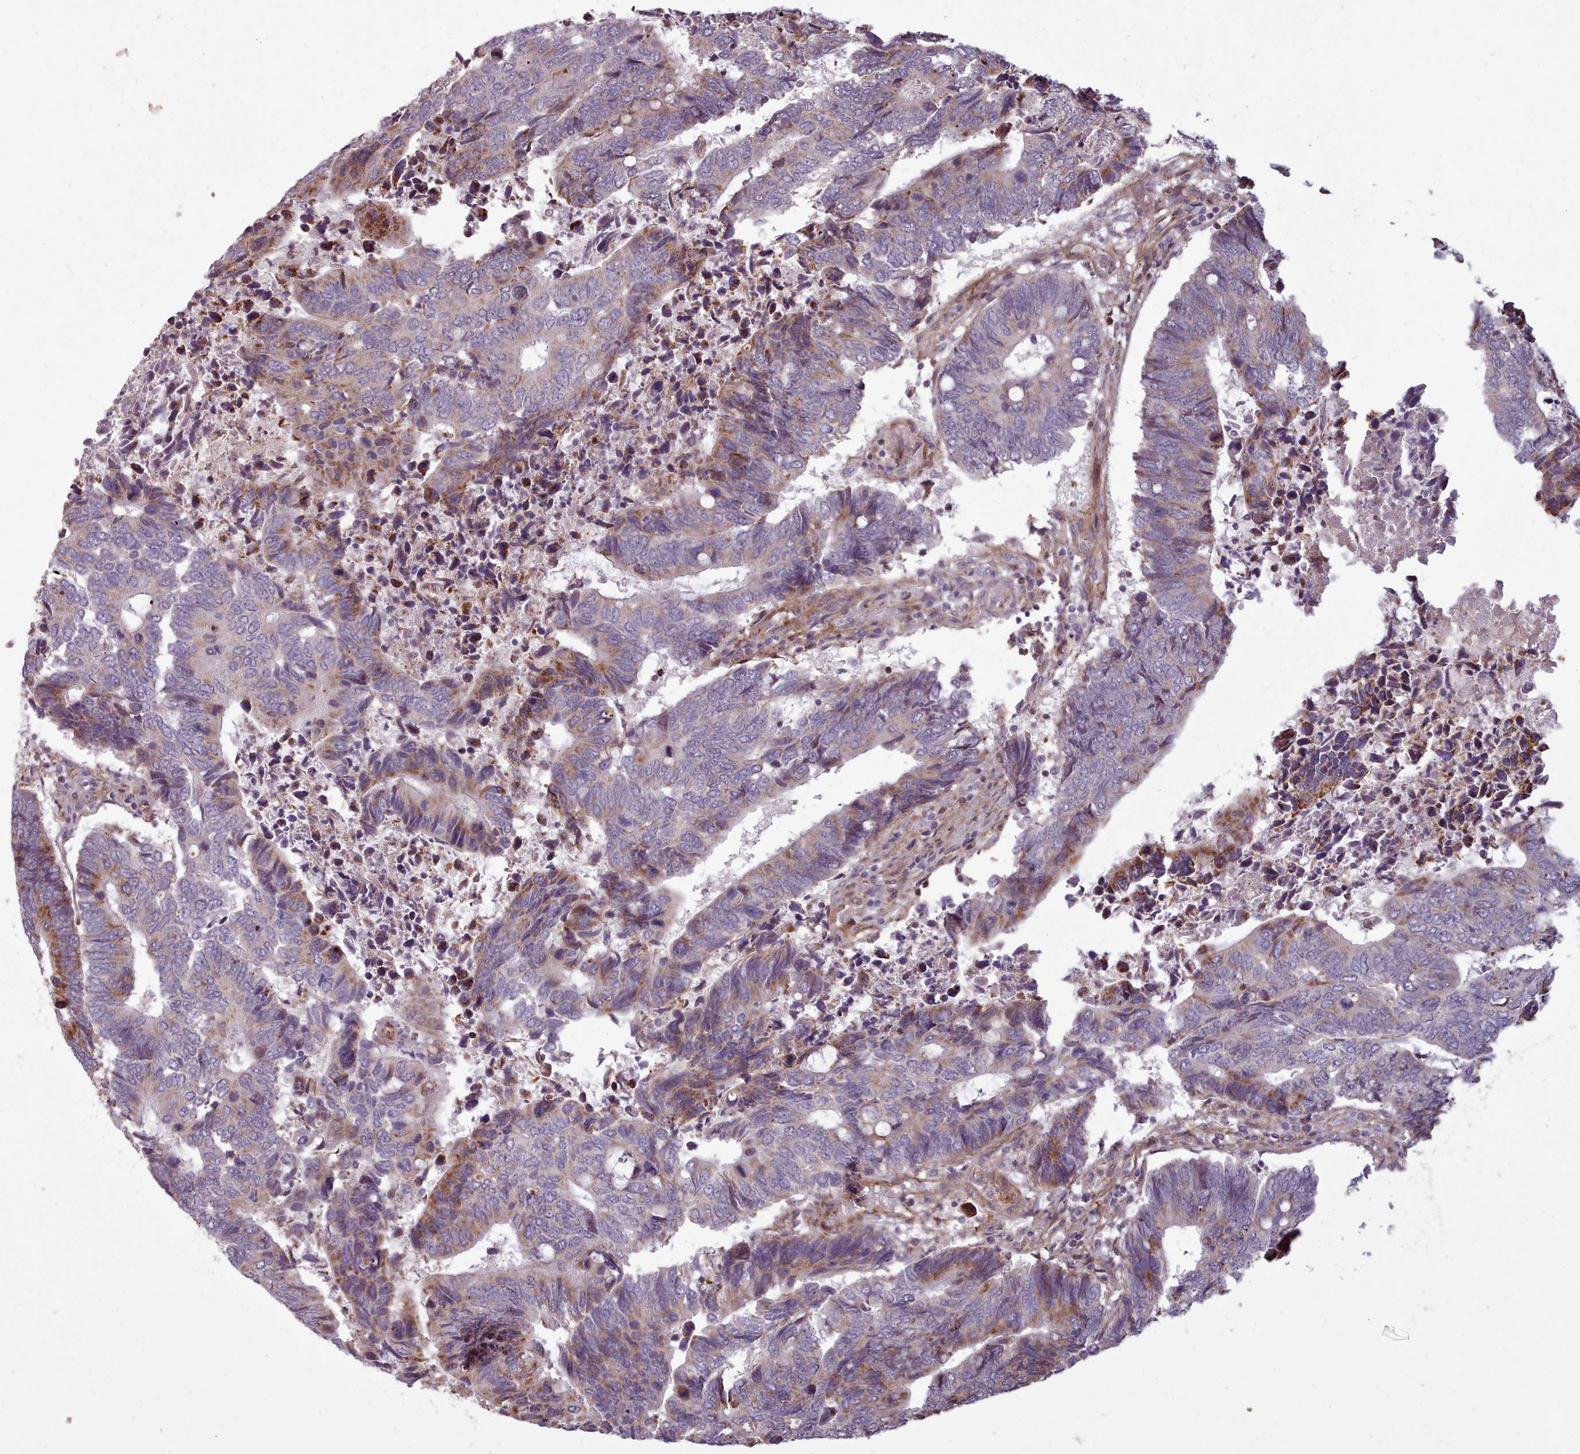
{"staining": {"intensity": "weak", "quantity": "<25%", "location": "cytoplasmic/membranous"}, "tissue": "colorectal cancer", "cell_type": "Tumor cells", "image_type": "cancer", "snomed": [{"axis": "morphology", "description": "Adenocarcinoma, NOS"}, {"axis": "topography", "description": "Colon"}], "caption": "Tumor cells show no significant protein positivity in colorectal cancer.", "gene": "ZMYM4", "patient": {"sex": "male", "age": 87}}